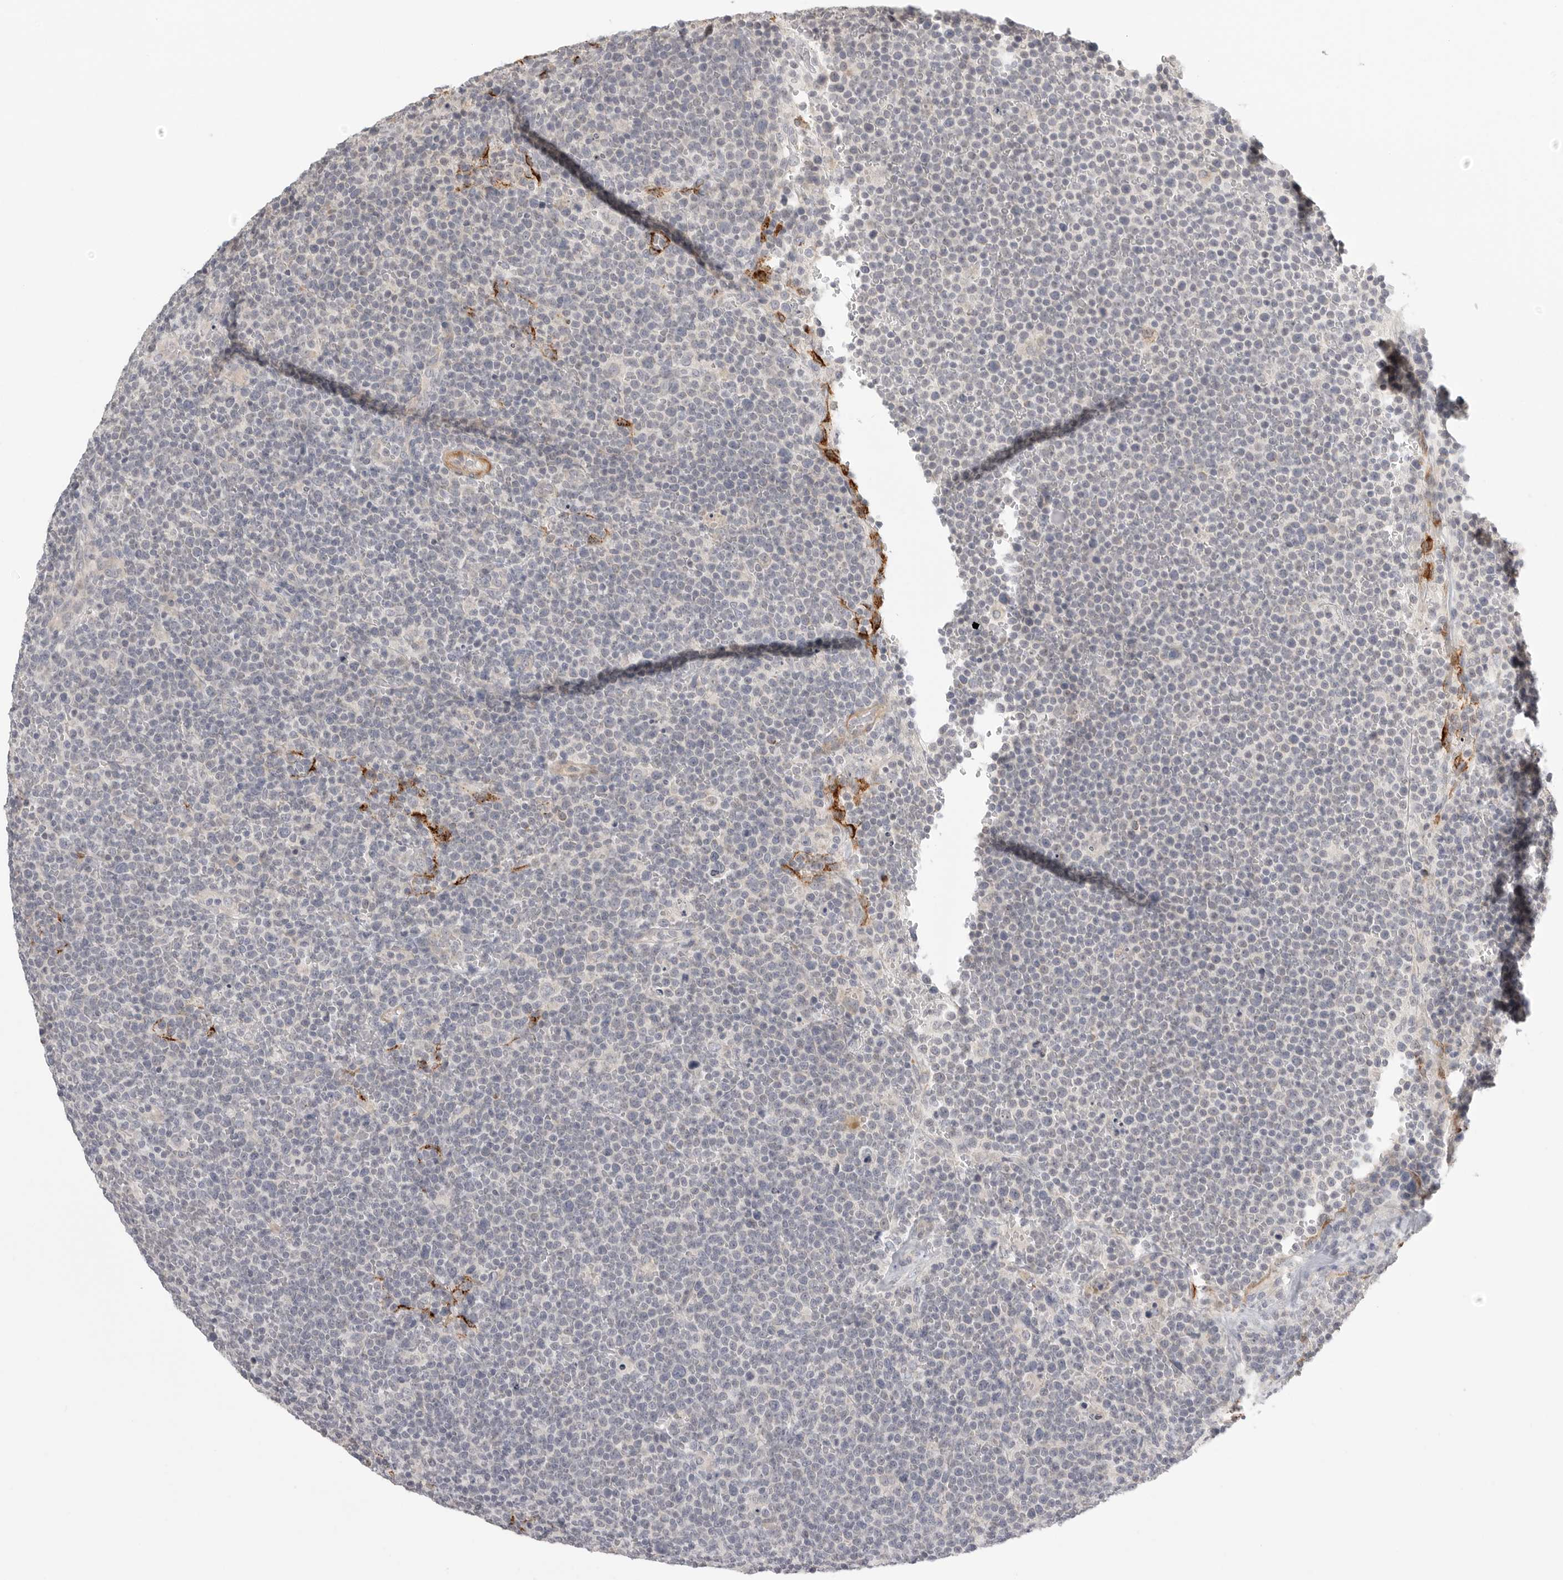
{"staining": {"intensity": "negative", "quantity": "none", "location": "none"}, "tissue": "lymphoma", "cell_type": "Tumor cells", "image_type": "cancer", "snomed": [{"axis": "morphology", "description": "Malignant lymphoma, non-Hodgkin's type, High grade"}, {"axis": "topography", "description": "Lymph node"}], "caption": "A high-resolution histopathology image shows immunohistochemistry (IHC) staining of high-grade malignant lymphoma, non-Hodgkin's type, which reveals no significant expression in tumor cells.", "gene": "STAB2", "patient": {"sex": "male", "age": 61}}